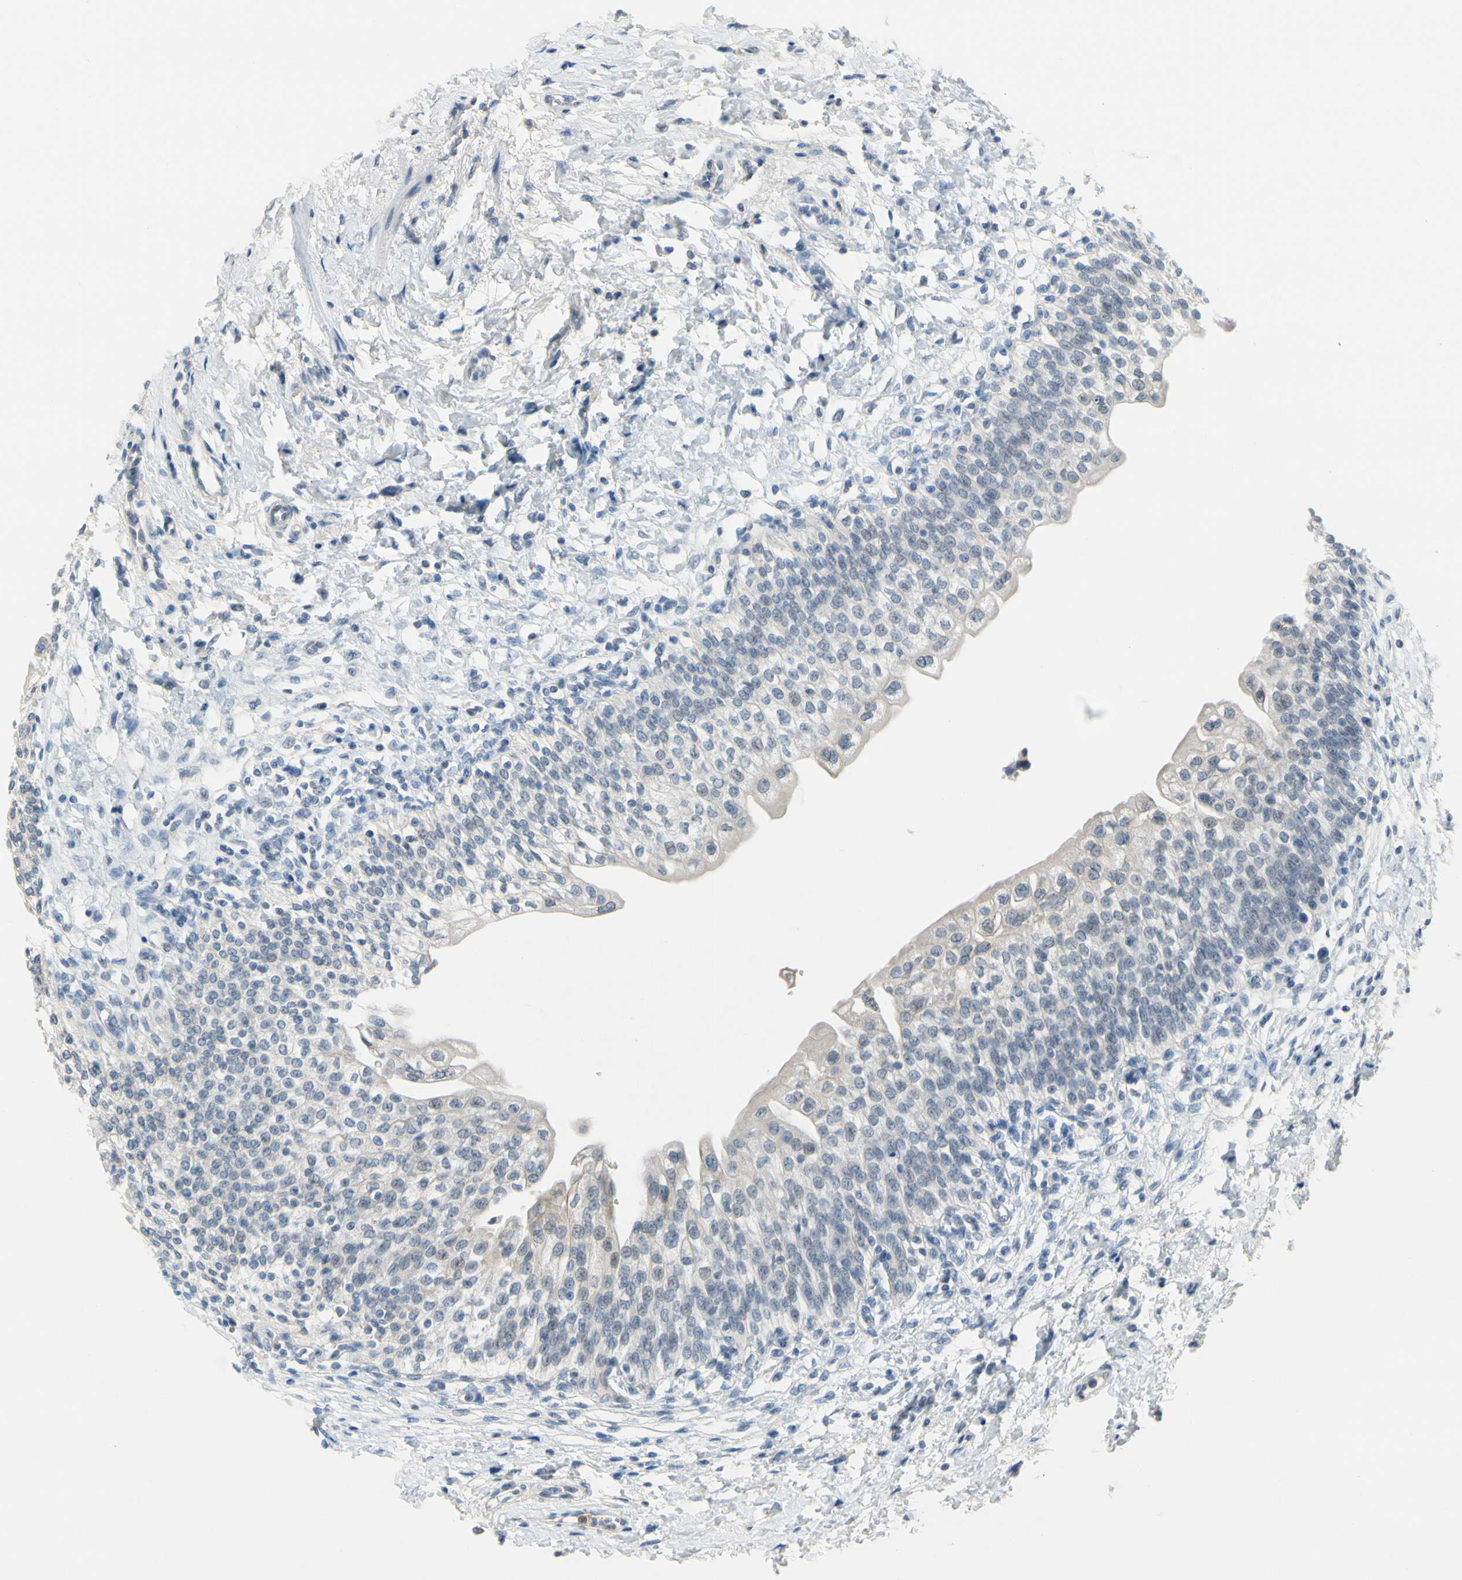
{"staining": {"intensity": "negative", "quantity": "none", "location": "none"}, "tissue": "urinary bladder", "cell_type": "Urothelial cells", "image_type": "normal", "snomed": [{"axis": "morphology", "description": "Normal tissue, NOS"}, {"axis": "topography", "description": "Urinary bladder"}], "caption": "High power microscopy photomicrograph of an immunohistochemistry (IHC) photomicrograph of unremarkable urinary bladder, revealing no significant expression in urothelial cells.", "gene": "CNDP1", "patient": {"sex": "male", "age": 55}}